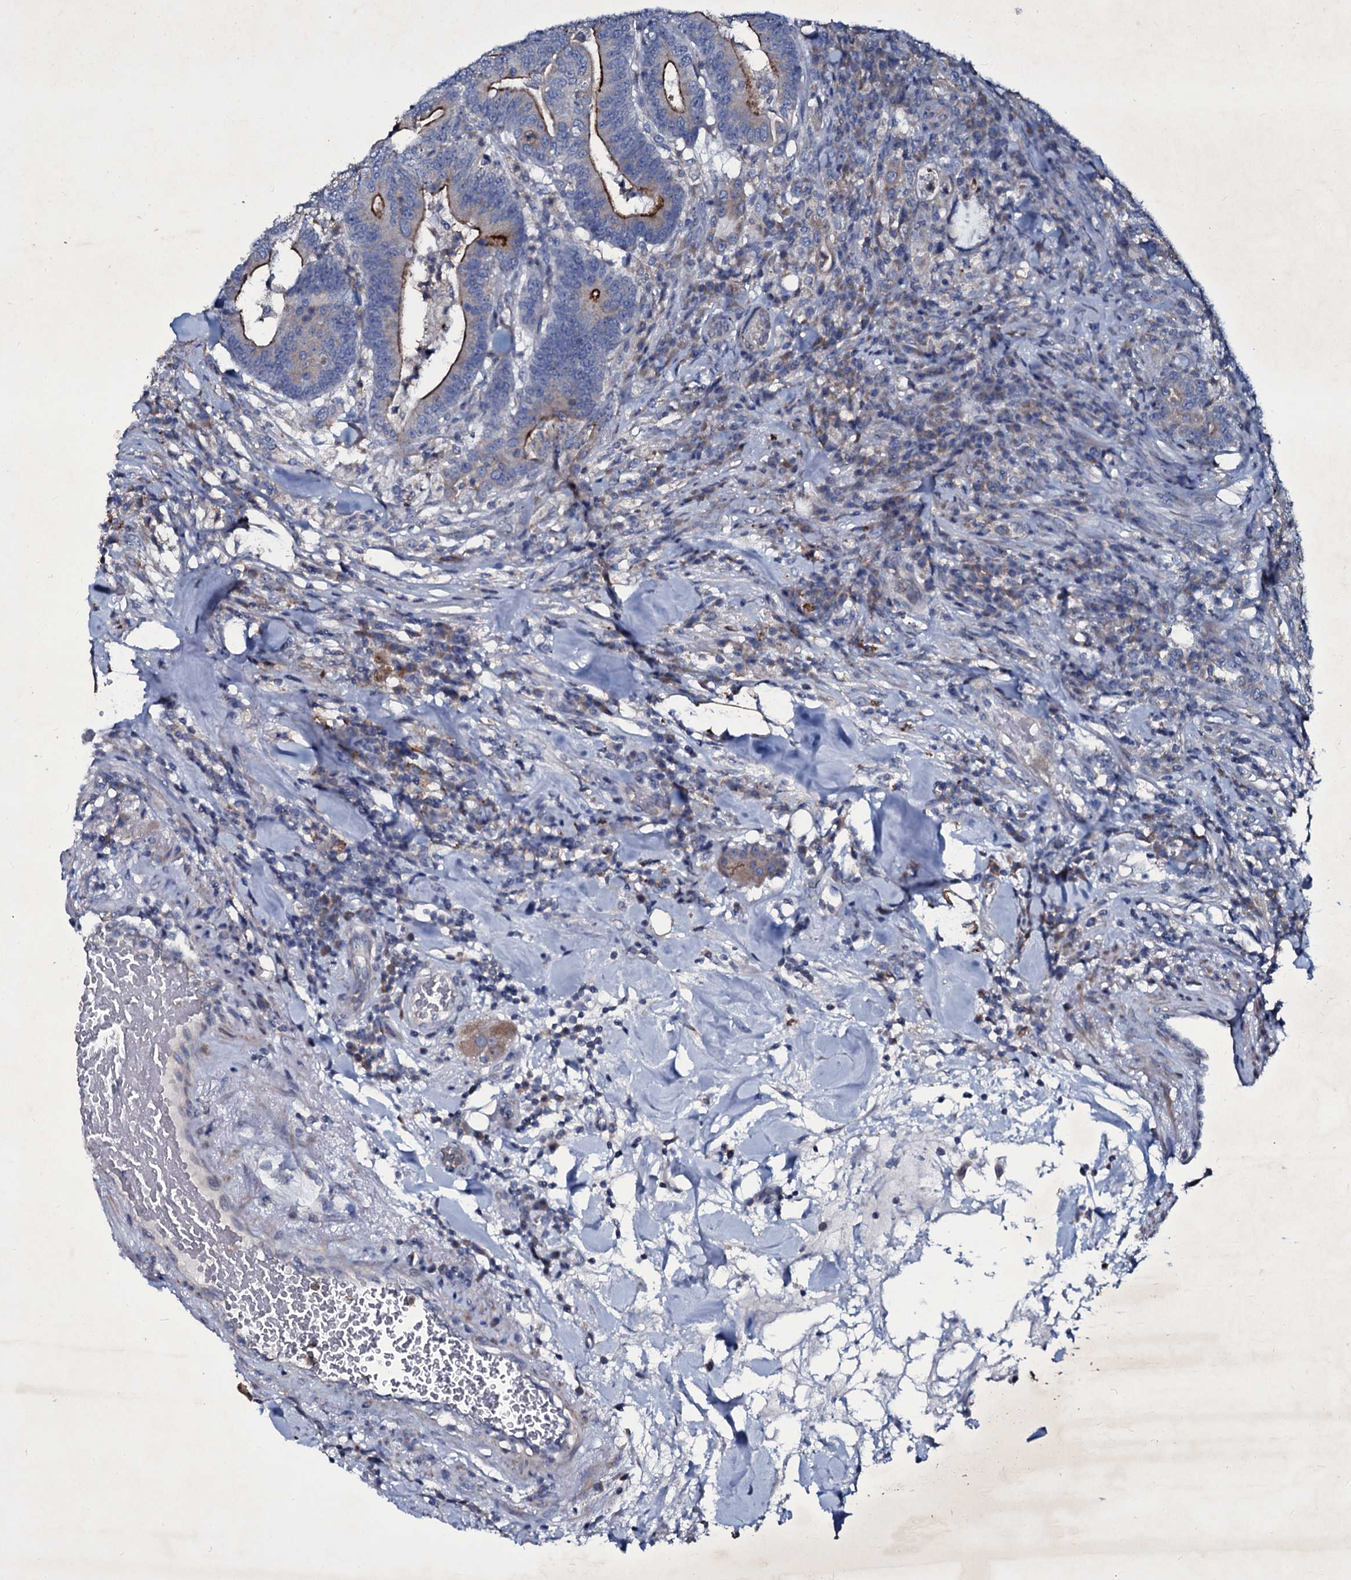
{"staining": {"intensity": "moderate", "quantity": "25%-75%", "location": "cytoplasmic/membranous"}, "tissue": "colorectal cancer", "cell_type": "Tumor cells", "image_type": "cancer", "snomed": [{"axis": "morphology", "description": "Adenocarcinoma, NOS"}, {"axis": "topography", "description": "Colon"}], "caption": "A high-resolution image shows immunohistochemistry (IHC) staining of adenocarcinoma (colorectal), which shows moderate cytoplasmic/membranous expression in about 25%-75% of tumor cells.", "gene": "SELENOT", "patient": {"sex": "female", "age": 66}}